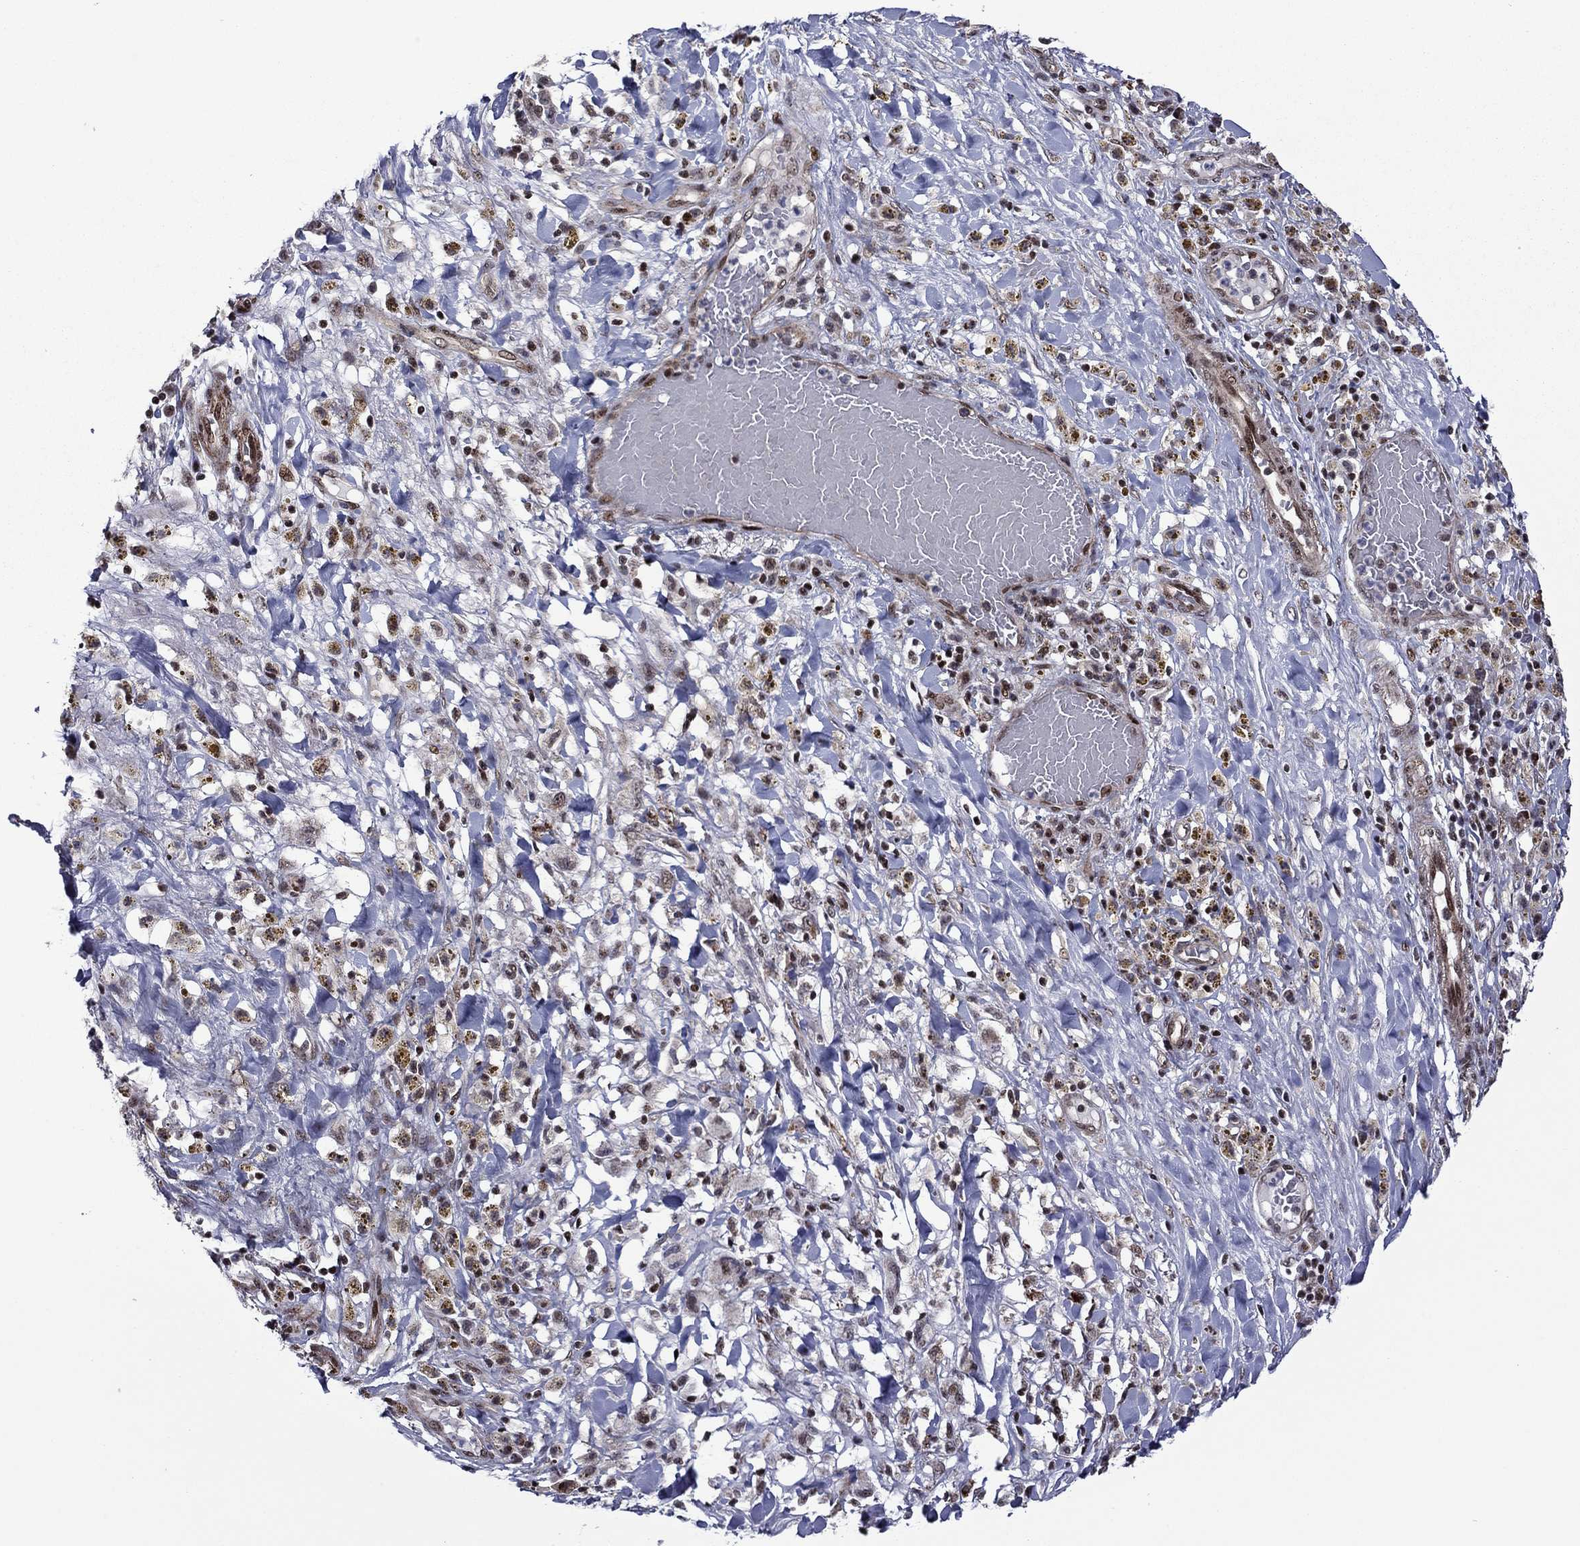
{"staining": {"intensity": "negative", "quantity": "none", "location": "none"}, "tissue": "melanoma", "cell_type": "Tumor cells", "image_type": "cancer", "snomed": [{"axis": "morphology", "description": "Malignant melanoma, NOS"}, {"axis": "topography", "description": "Skin"}], "caption": "Tumor cells are negative for protein expression in human melanoma. The staining is performed using DAB brown chromogen with nuclei counter-stained in using hematoxylin.", "gene": "SURF2", "patient": {"sex": "female", "age": 91}}